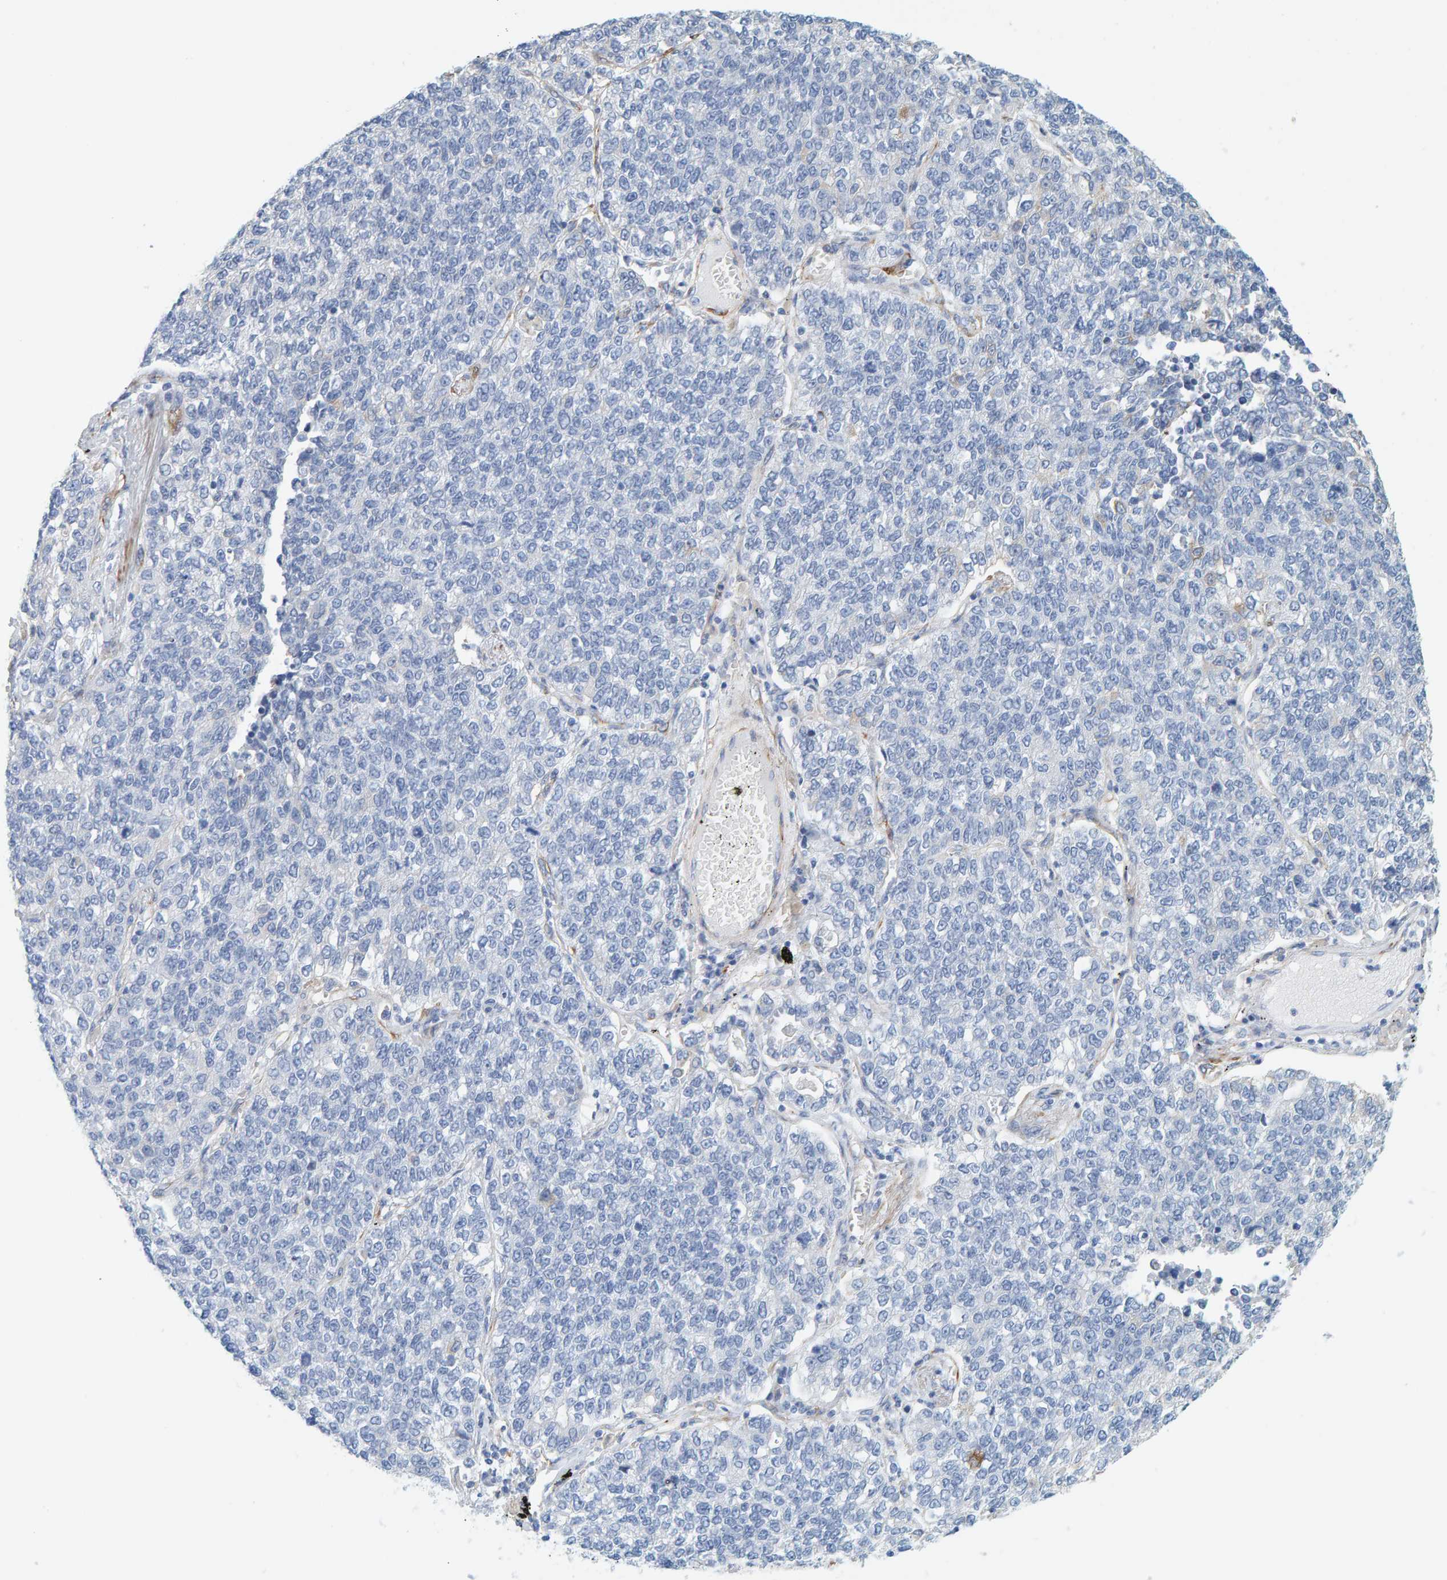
{"staining": {"intensity": "negative", "quantity": "none", "location": "none"}, "tissue": "lung cancer", "cell_type": "Tumor cells", "image_type": "cancer", "snomed": [{"axis": "morphology", "description": "Adenocarcinoma, NOS"}, {"axis": "topography", "description": "Lung"}], "caption": "IHC histopathology image of neoplastic tissue: human lung cancer (adenocarcinoma) stained with DAB (3,3'-diaminobenzidine) displays no significant protein expression in tumor cells. (DAB IHC with hematoxylin counter stain).", "gene": "MAP1B", "patient": {"sex": "male", "age": 49}}